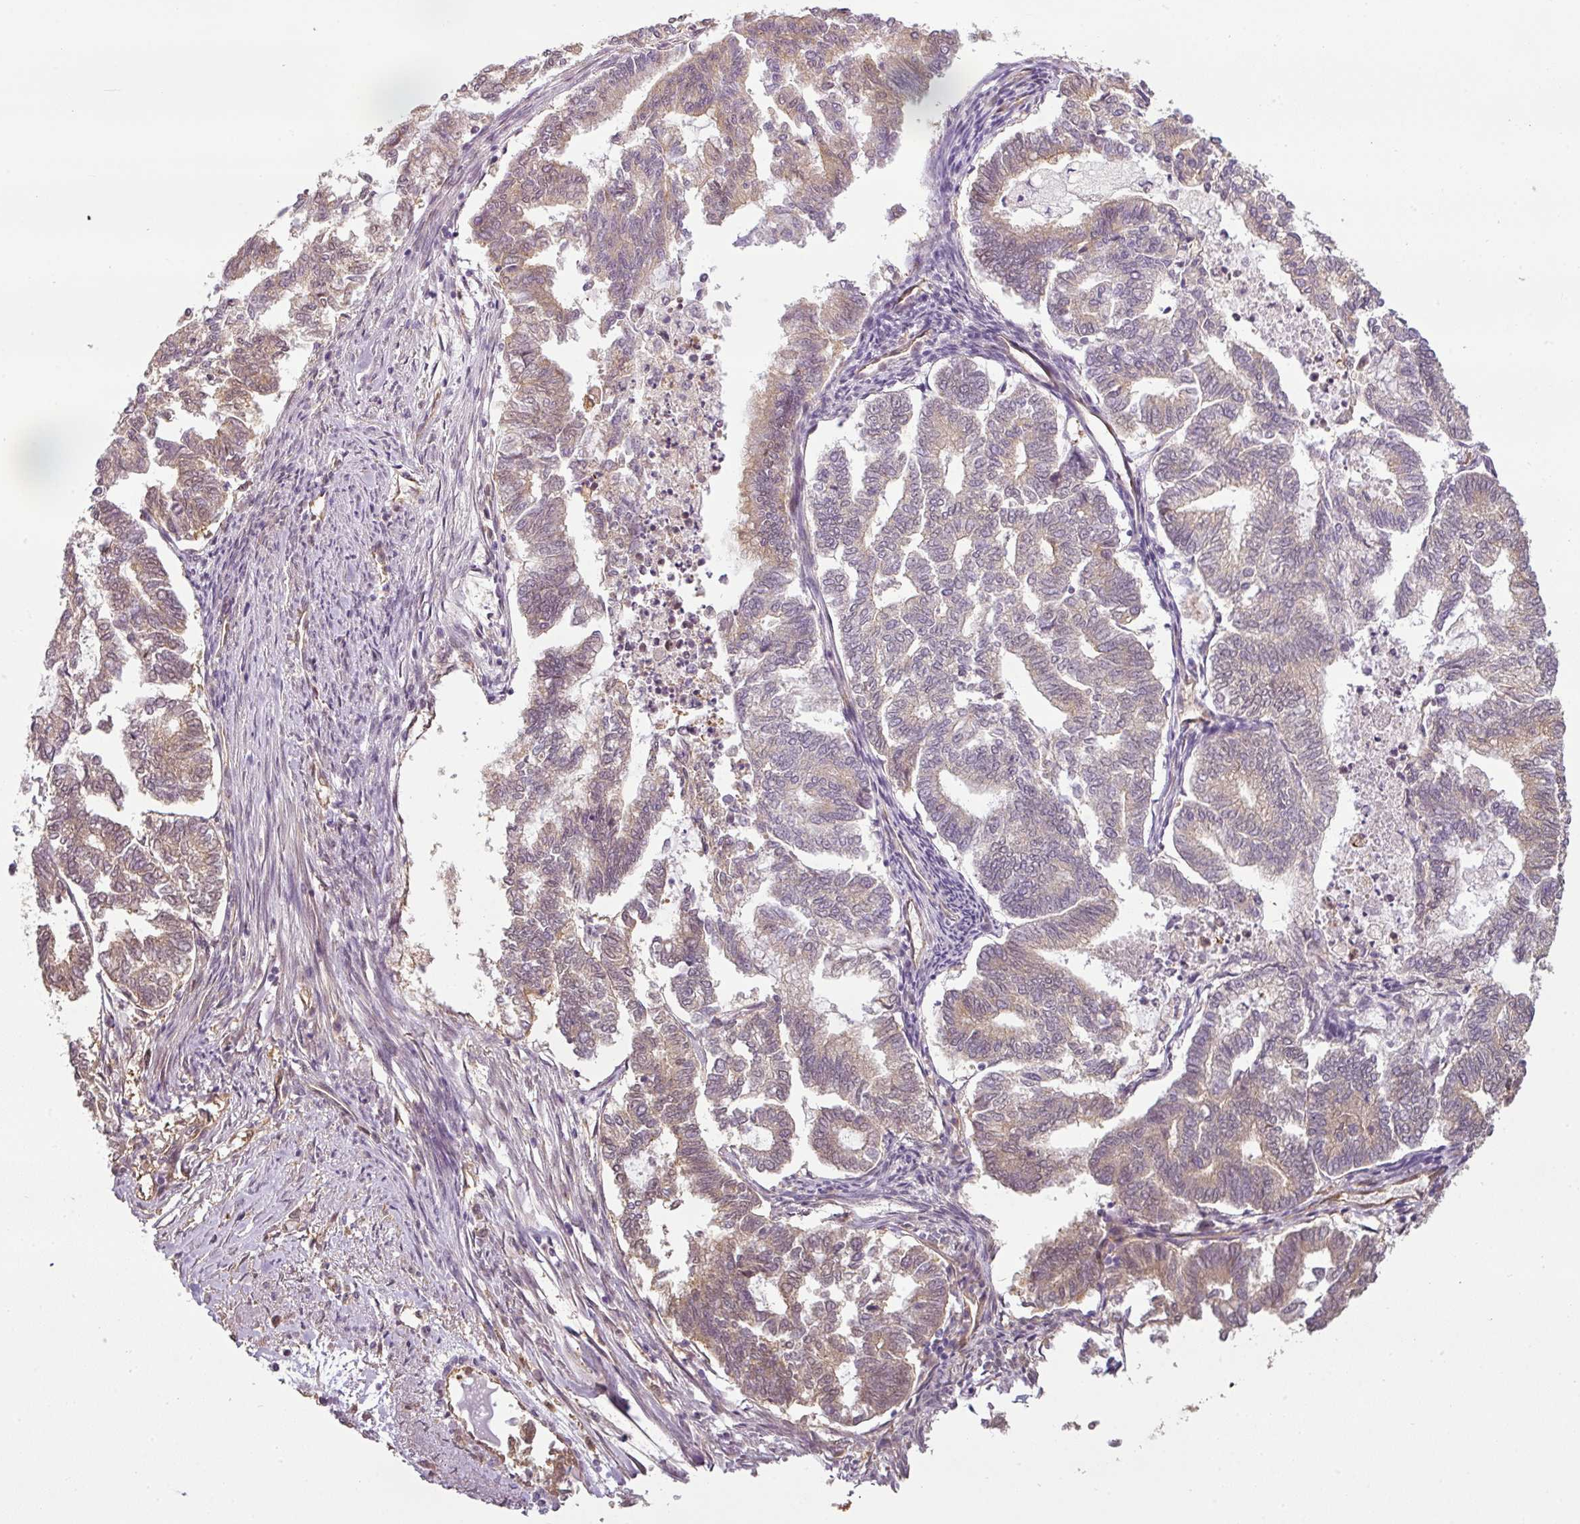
{"staining": {"intensity": "weak", "quantity": "<25%", "location": "cytoplasmic/membranous"}, "tissue": "endometrial cancer", "cell_type": "Tumor cells", "image_type": "cancer", "snomed": [{"axis": "morphology", "description": "Adenocarcinoma, NOS"}, {"axis": "topography", "description": "Endometrium"}], "caption": "Protein analysis of endometrial cancer displays no significant staining in tumor cells. (DAB (3,3'-diaminobenzidine) immunohistochemistry with hematoxylin counter stain).", "gene": "ANKRD18A", "patient": {"sex": "female", "age": 79}}